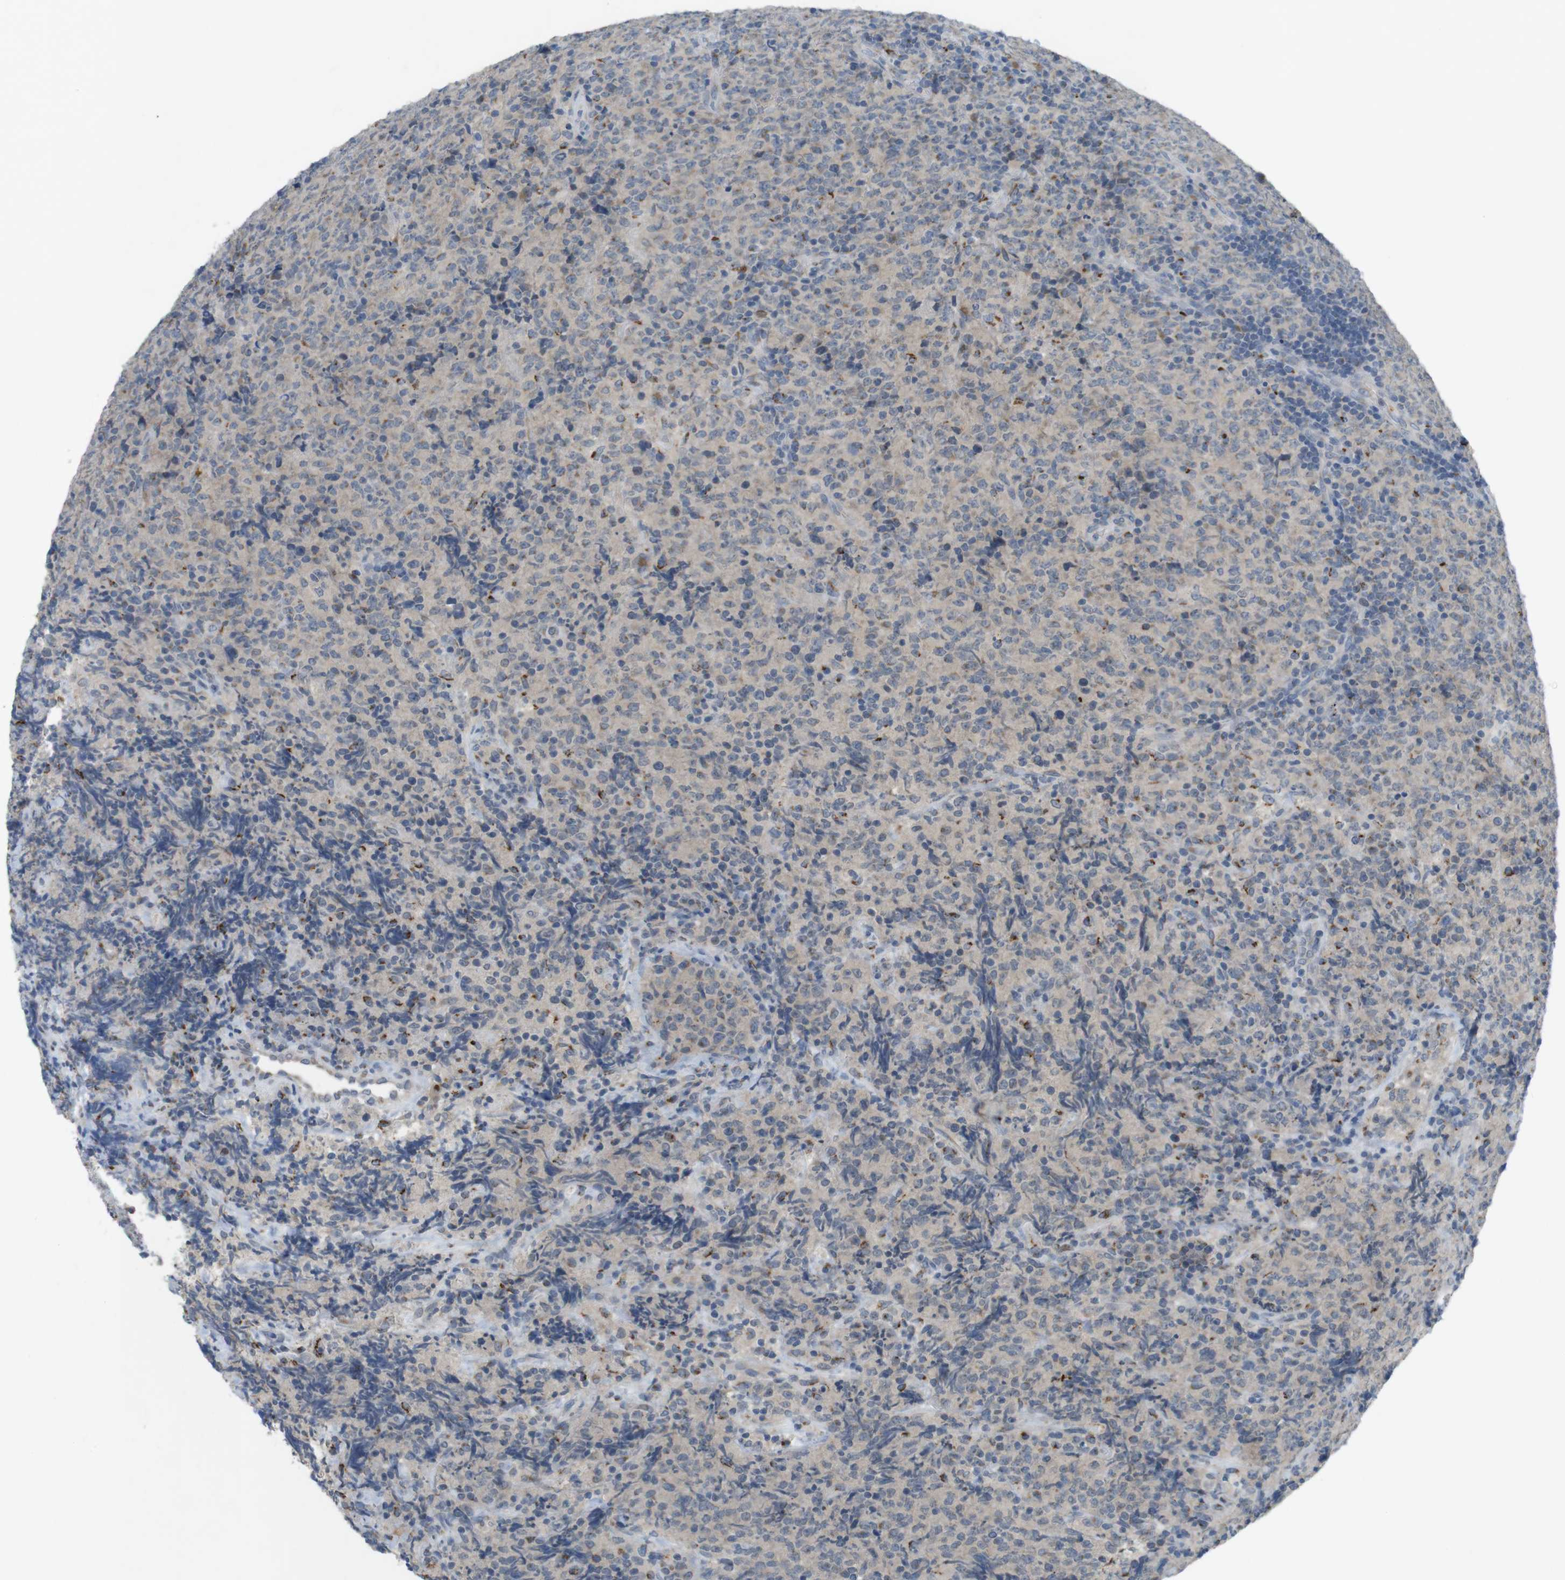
{"staining": {"intensity": "moderate", "quantity": "<25%", "location": "cytoplasmic/membranous"}, "tissue": "lymphoma", "cell_type": "Tumor cells", "image_type": "cancer", "snomed": [{"axis": "morphology", "description": "Malignant lymphoma, non-Hodgkin's type, High grade"}, {"axis": "topography", "description": "Tonsil"}], "caption": "High-magnification brightfield microscopy of lymphoma stained with DAB (brown) and counterstained with hematoxylin (blue). tumor cells exhibit moderate cytoplasmic/membranous staining is appreciated in about<25% of cells.", "gene": "YIPF3", "patient": {"sex": "female", "age": 36}}